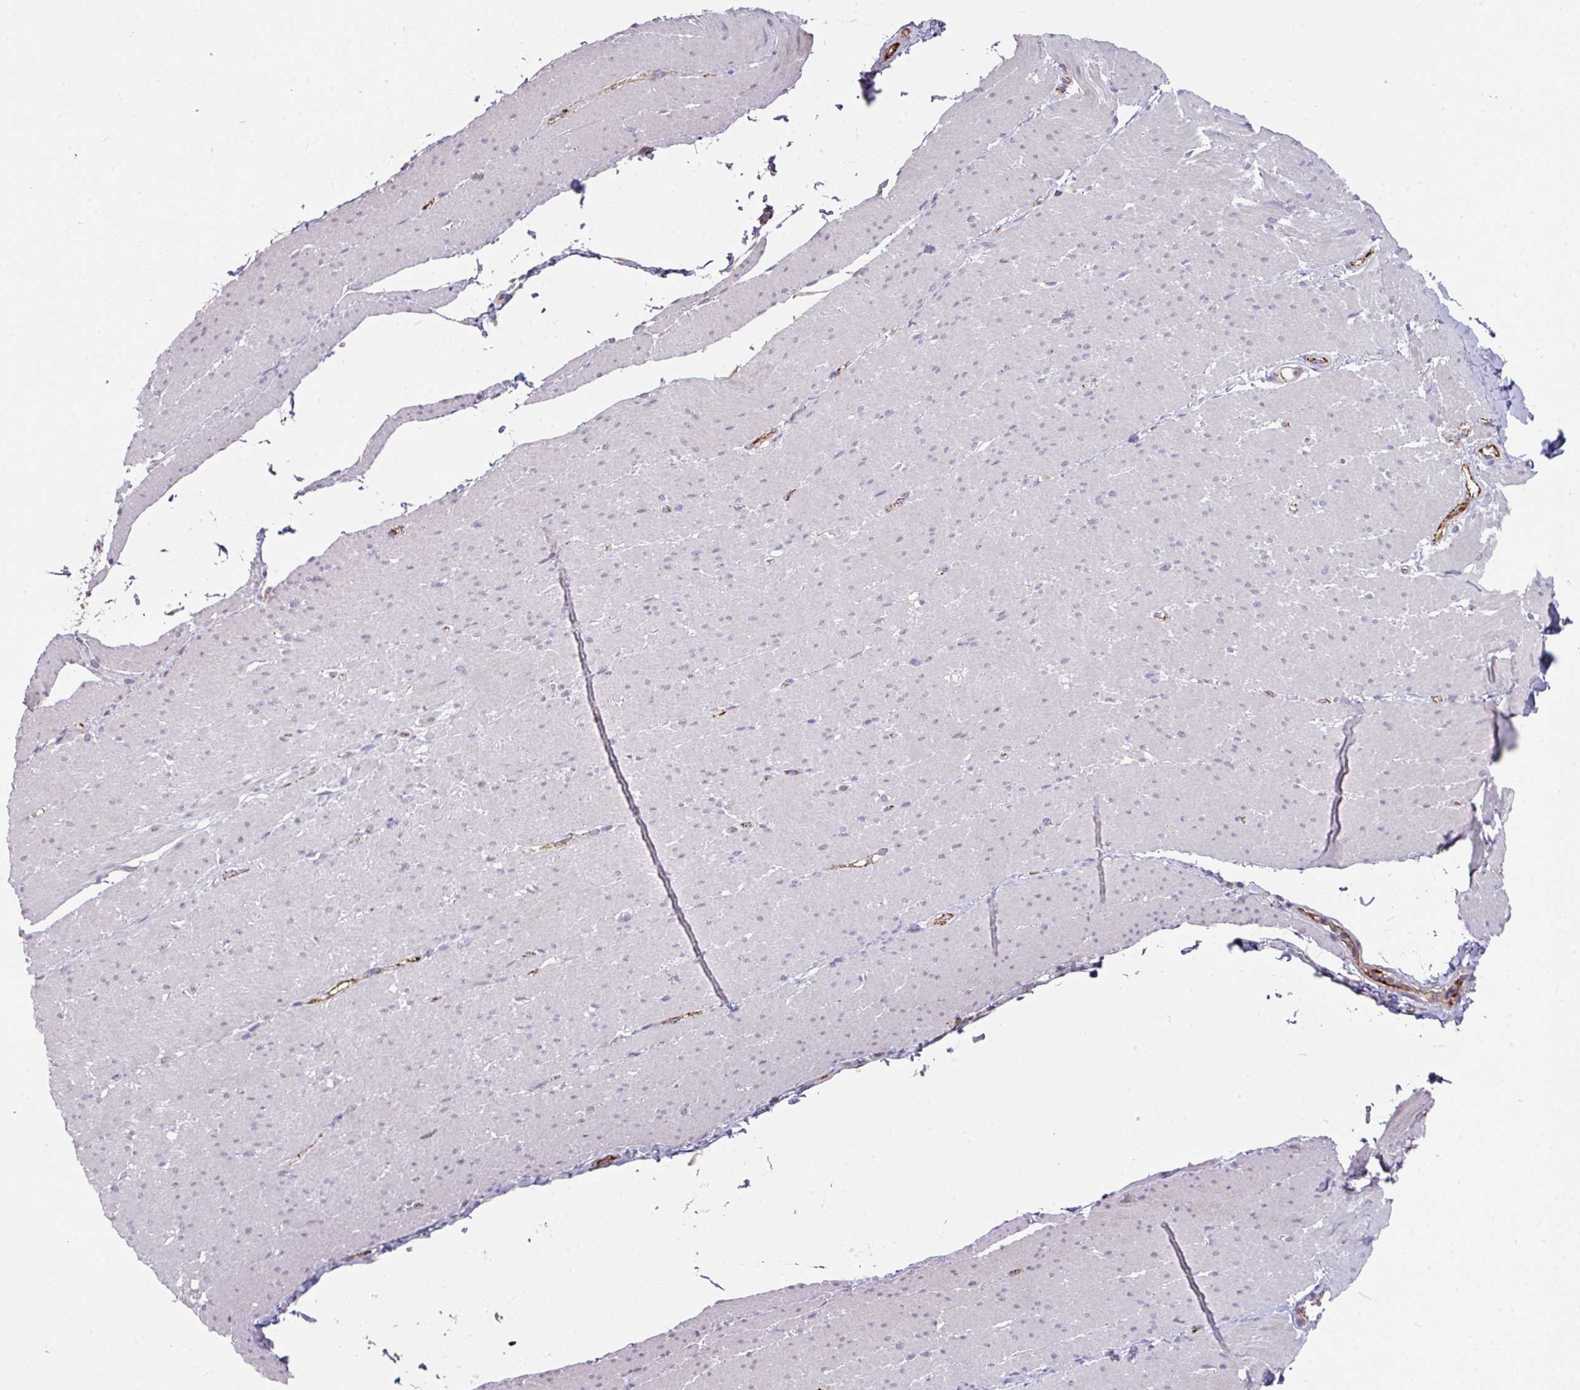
{"staining": {"intensity": "negative", "quantity": "none", "location": "none"}, "tissue": "smooth muscle", "cell_type": "Smooth muscle cells", "image_type": "normal", "snomed": [{"axis": "morphology", "description": "Normal tissue, NOS"}, {"axis": "topography", "description": "Smooth muscle"}, {"axis": "topography", "description": "Rectum"}], "caption": "This photomicrograph is of benign smooth muscle stained with immunohistochemistry to label a protein in brown with the nuclei are counter-stained blue. There is no positivity in smooth muscle cells.", "gene": "SIDT2", "patient": {"sex": "male", "age": 53}}